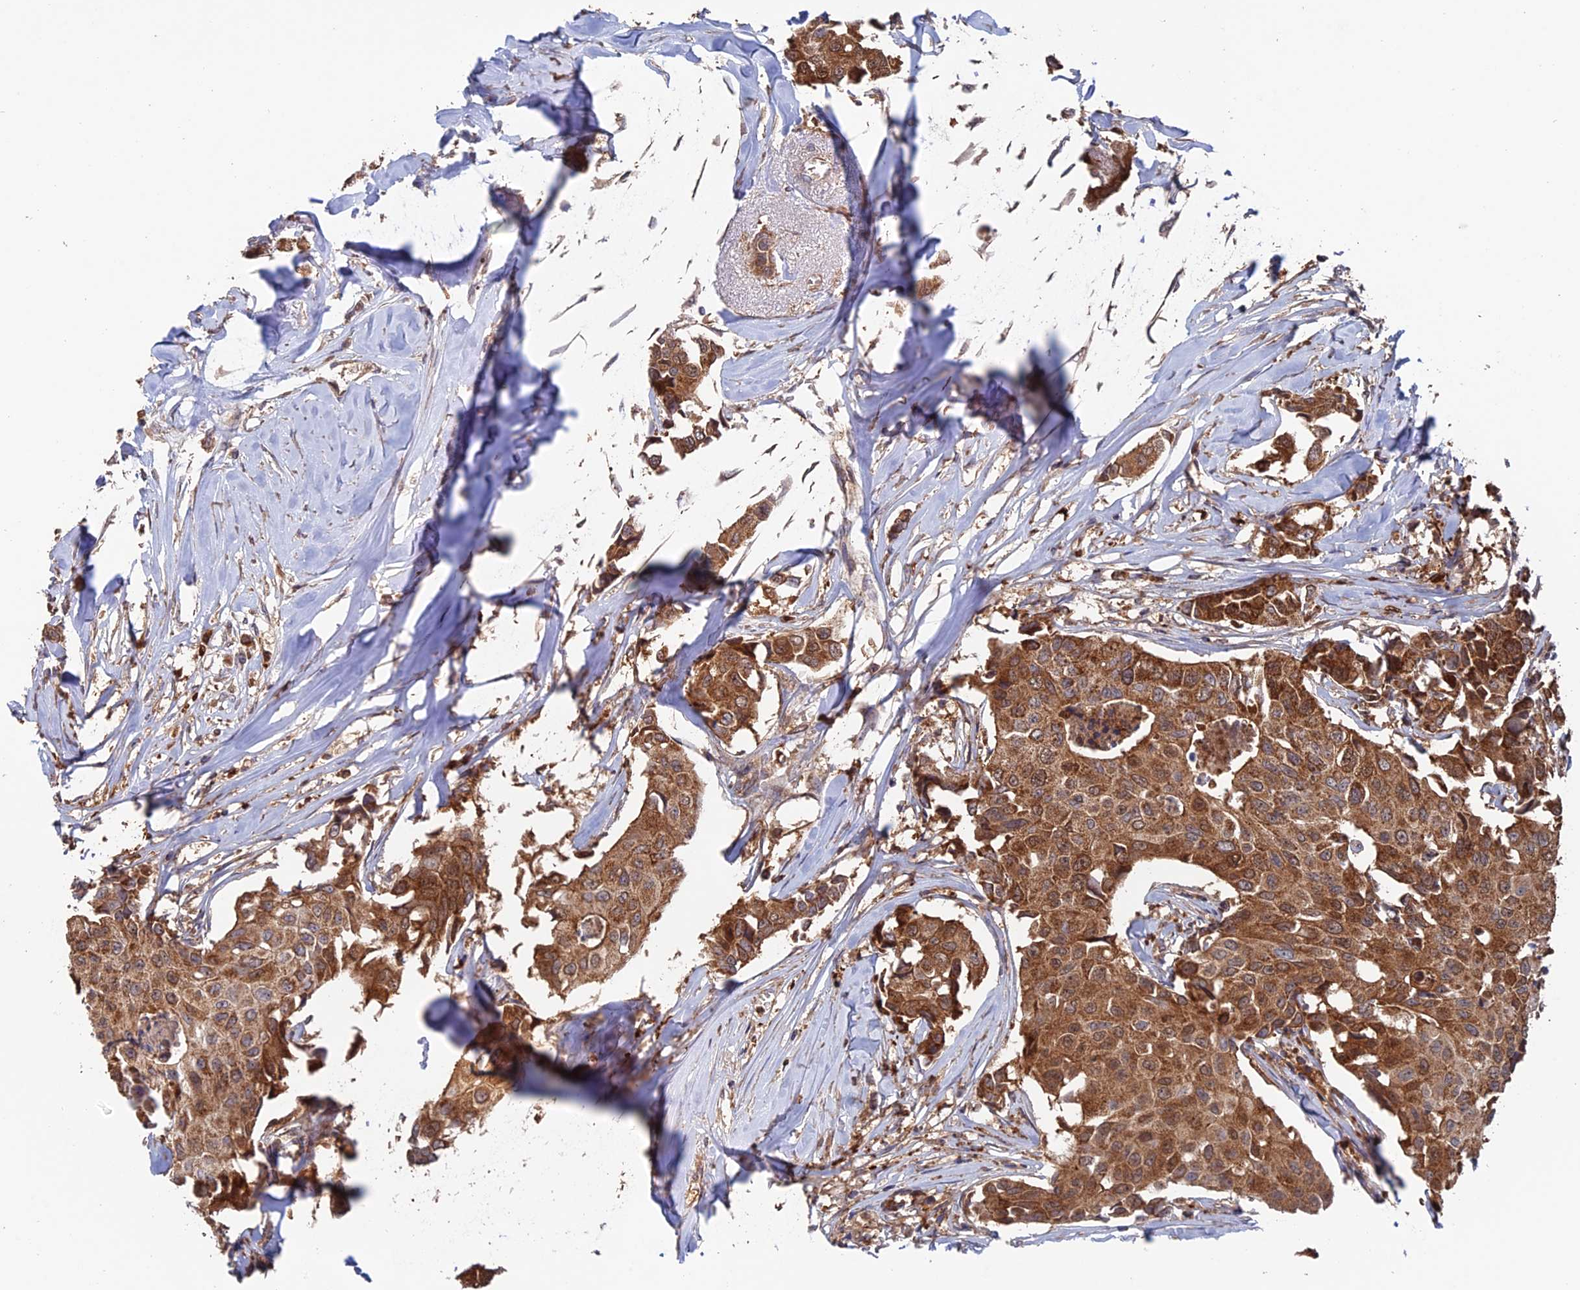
{"staining": {"intensity": "strong", "quantity": ">75%", "location": "cytoplasmic/membranous"}, "tissue": "breast cancer", "cell_type": "Tumor cells", "image_type": "cancer", "snomed": [{"axis": "morphology", "description": "Duct carcinoma"}, {"axis": "topography", "description": "Breast"}], "caption": "Strong cytoplasmic/membranous expression is identified in approximately >75% of tumor cells in invasive ductal carcinoma (breast).", "gene": "DTYMK", "patient": {"sex": "female", "age": 80}}